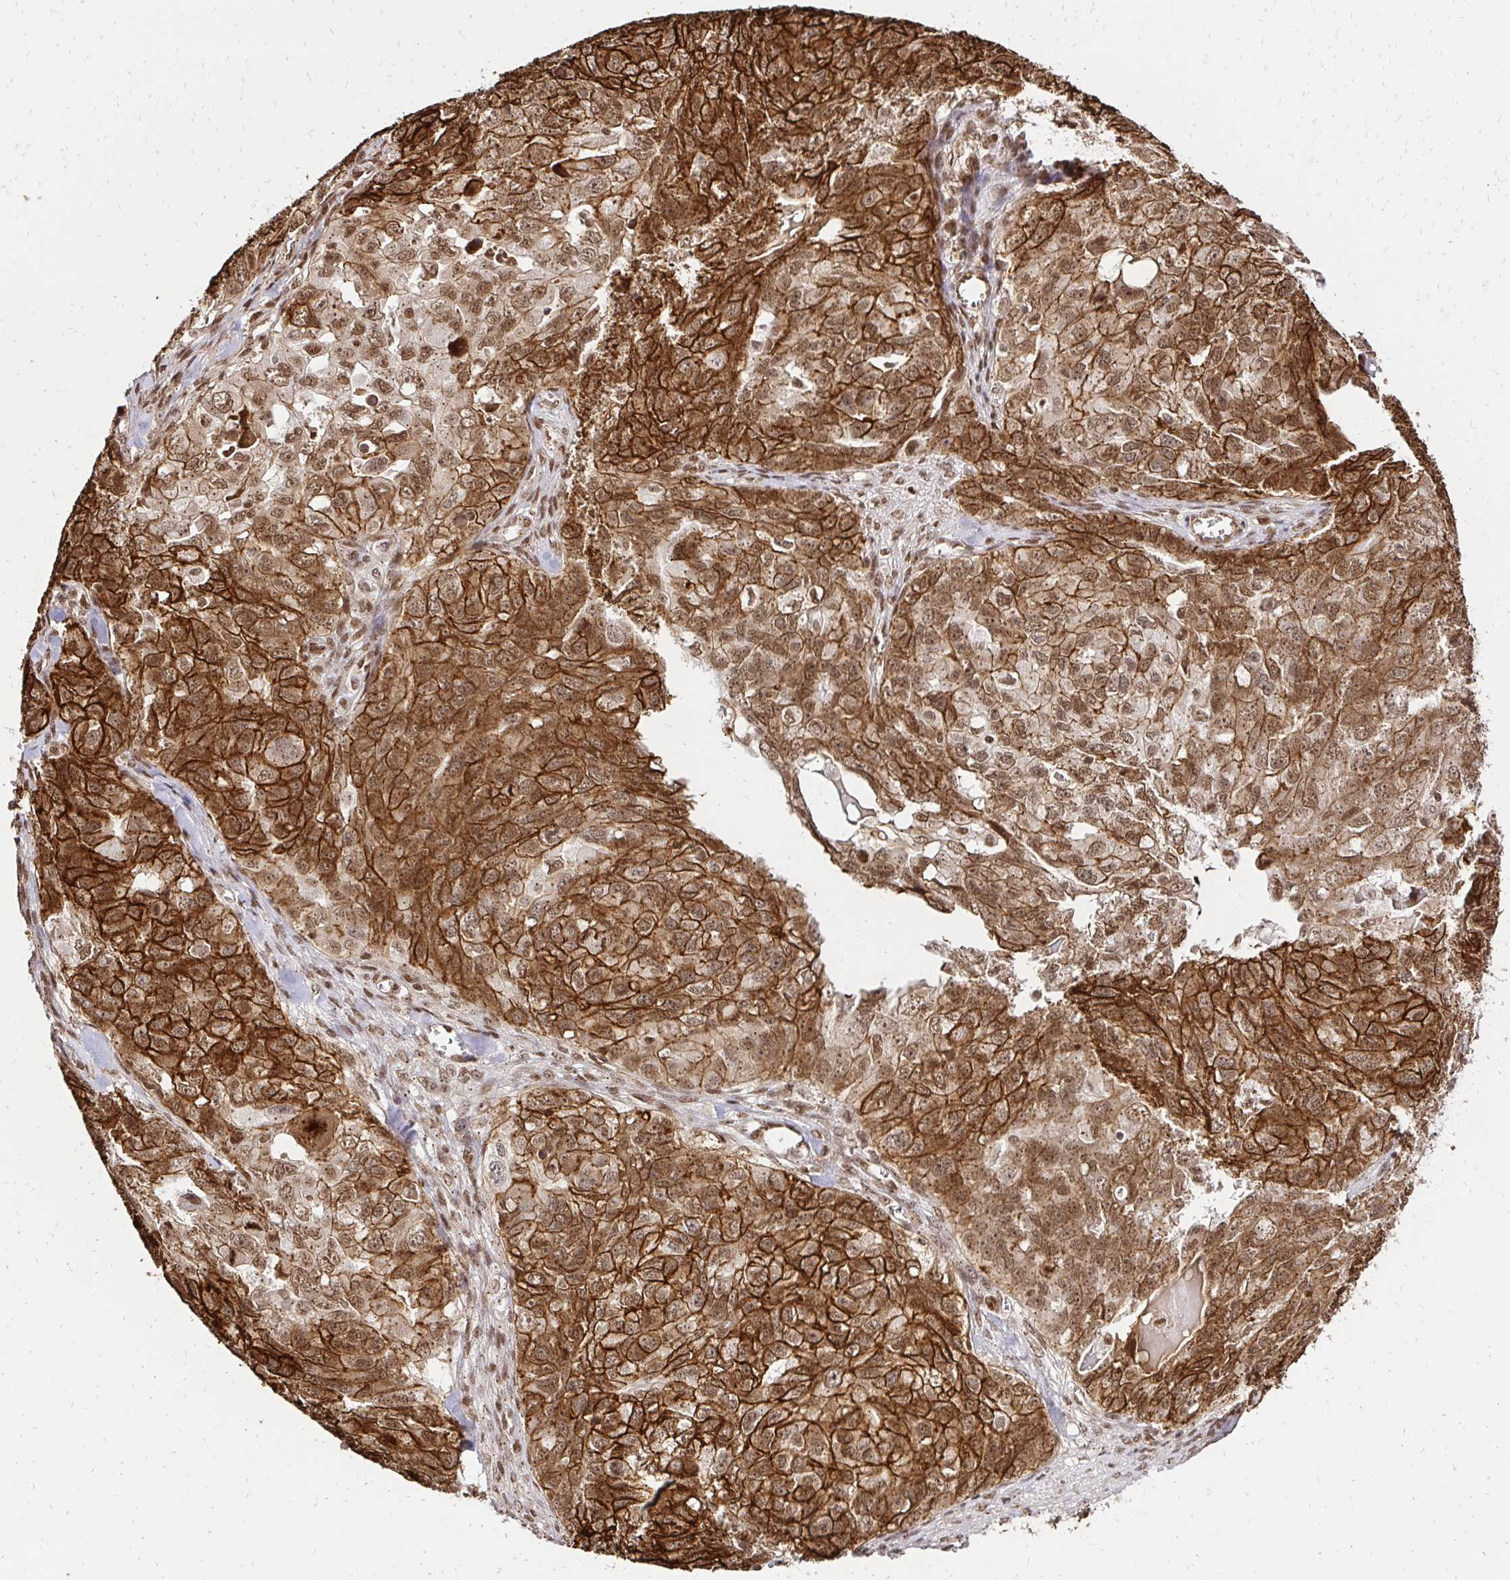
{"staining": {"intensity": "strong", "quantity": ">75%", "location": "cytoplasmic/membranous,nuclear"}, "tissue": "ovarian cancer", "cell_type": "Tumor cells", "image_type": "cancer", "snomed": [{"axis": "morphology", "description": "Carcinoma, endometroid"}, {"axis": "topography", "description": "Ovary"}], "caption": "A high amount of strong cytoplasmic/membranous and nuclear expression is identified in about >75% of tumor cells in ovarian cancer (endometroid carcinoma) tissue. (Stains: DAB in brown, nuclei in blue, Microscopy: brightfield microscopy at high magnification).", "gene": "GLYR1", "patient": {"sex": "female", "age": 70}}